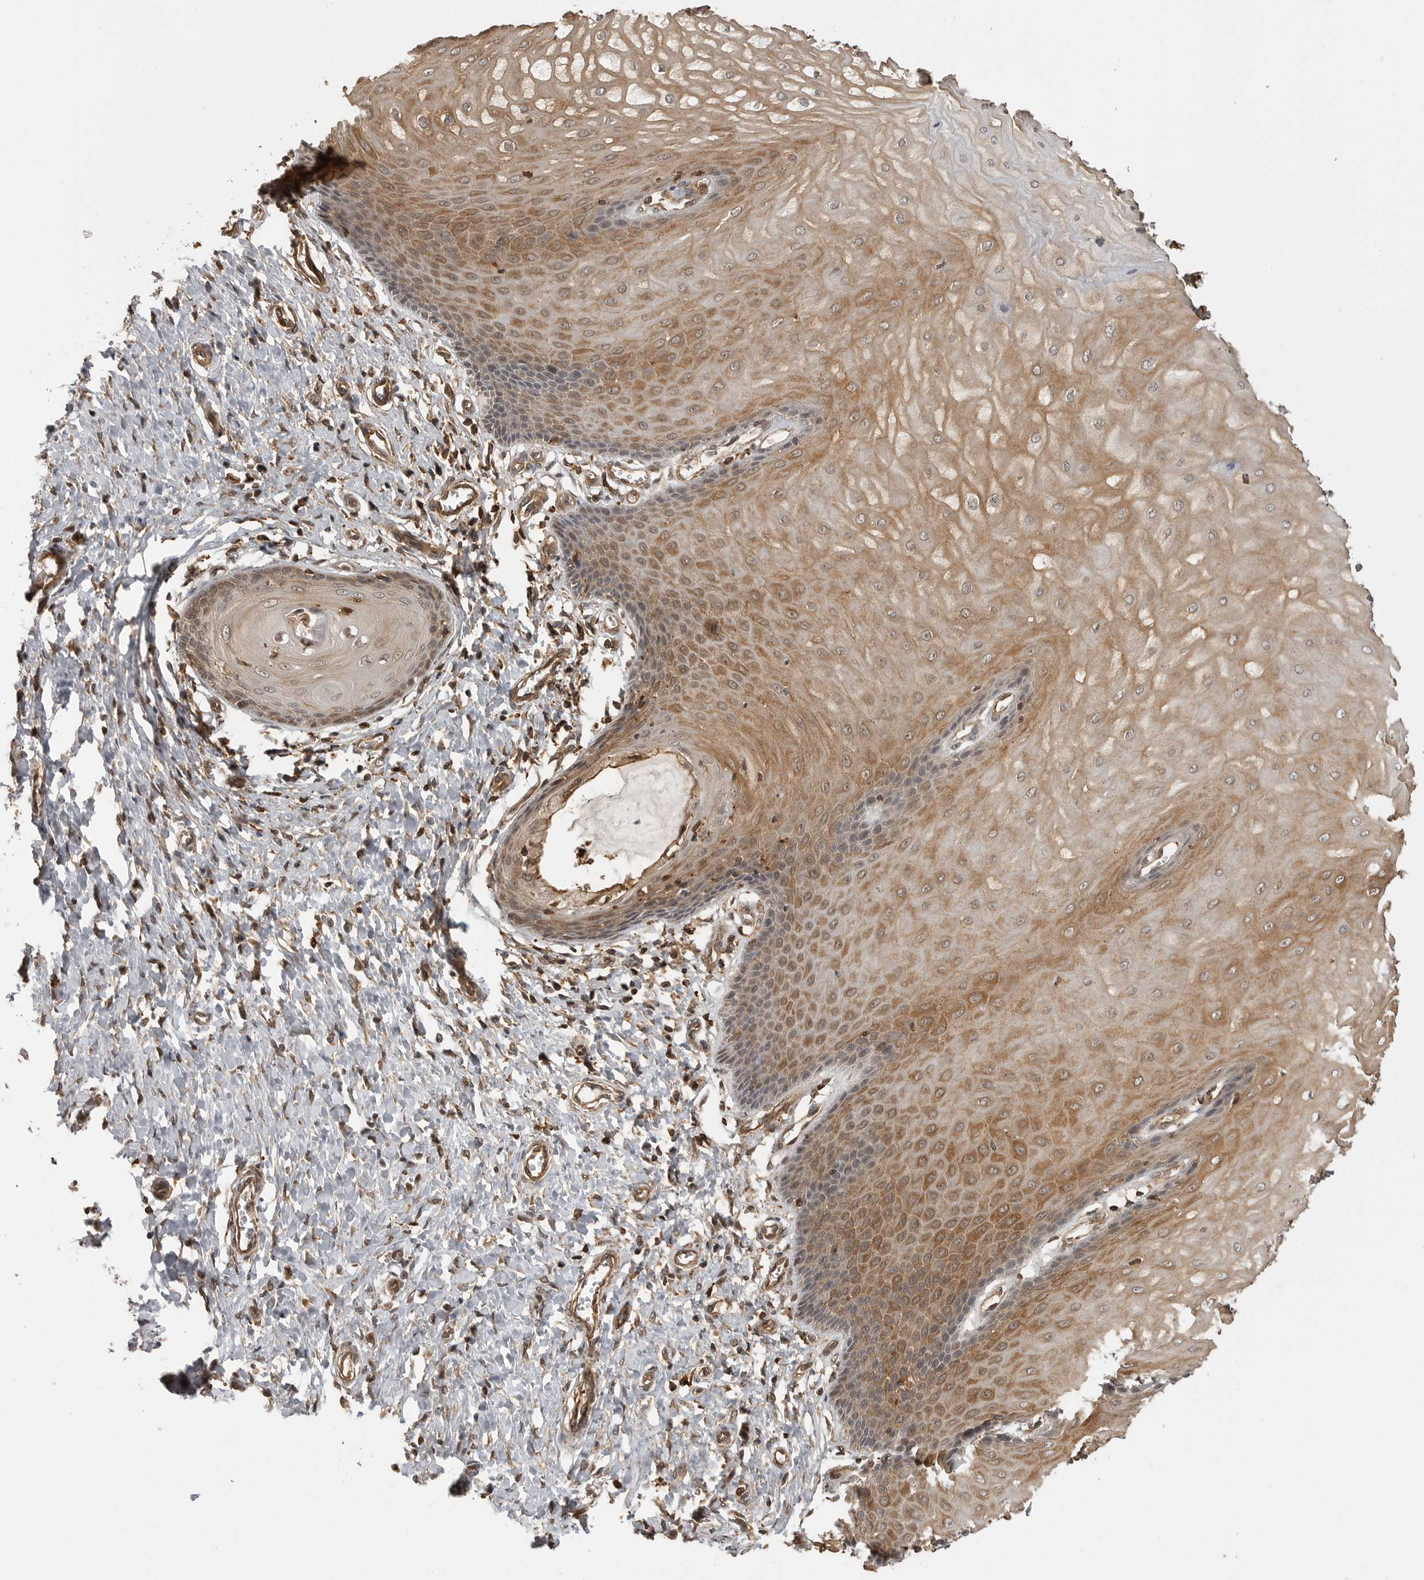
{"staining": {"intensity": "moderate", "quantity": ">75%", "location": "cytoplasmic/membranous"}, "tissue": "cervix", "cell_type": "Glandular cells", "image_type": "normal", "snomed": [{"axis": "morphology", "description": "Normal tissue, NOS"}, {"axis": "topography", "description": "Cervix"}], "caption": "Normal cervix was stained to show a protein in brown. There is medium levels of moderate cytoplasmic/membranous expression in about >75% of glandular cells. (IHC, brightfield microscopy, high magnification).", "gene": "ERN1", "patient": {"sex": "female", "age": 55}}